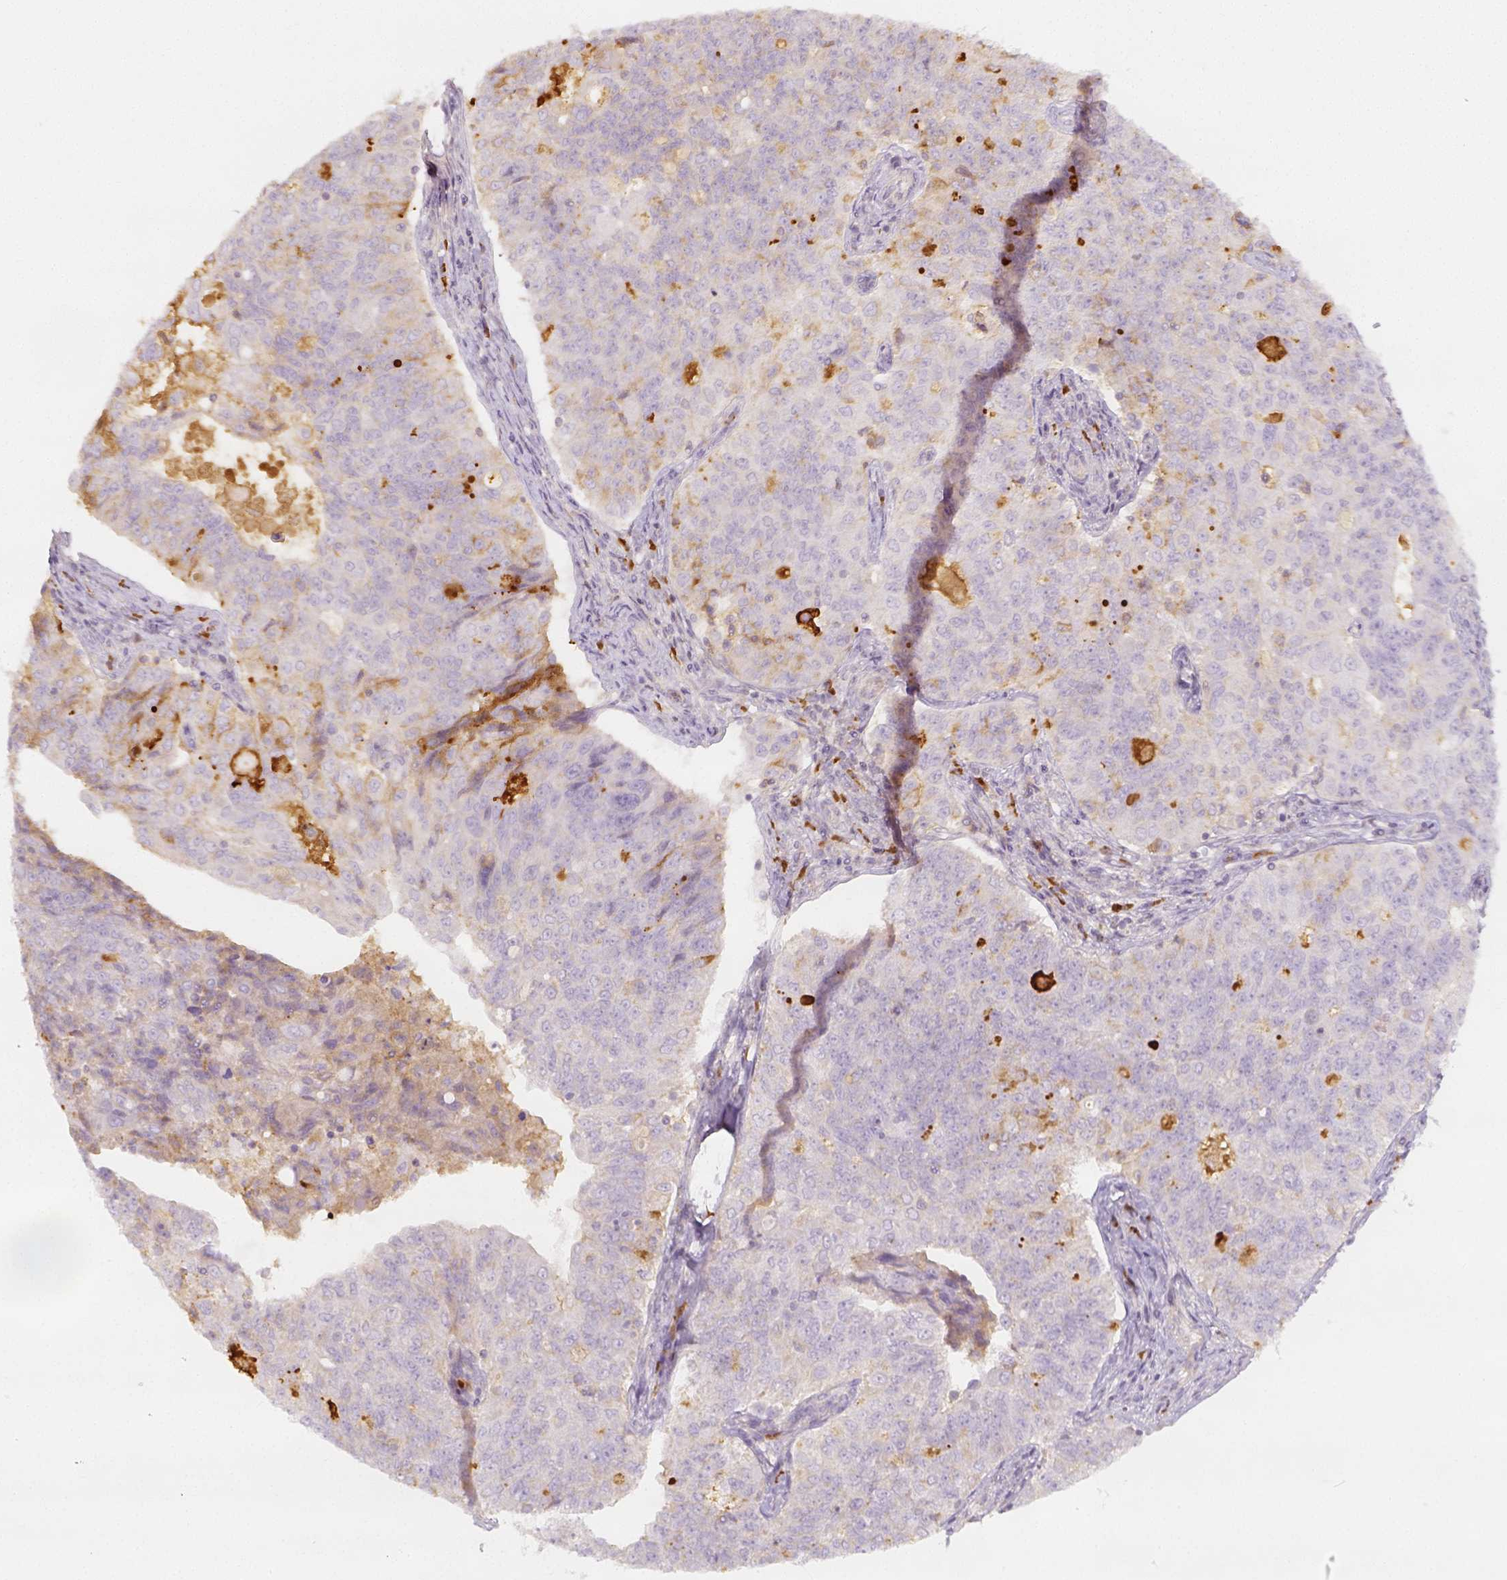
{"staining": {"intensity": "weak", "quantity": "<25%", "location": "cytoplasmic/membranous"}, "tissue": "endometrial cancer", "cell_type": "Tumor cells", "image_type": "cancer", "snomed": [{"axis": "morphology", "description": "Adenocarcinoma, NOS"}, {"axis": "topography", "description": "Endometrium"}], "caption": "Tumor cells show no significant positivity in endometrial cancer.", "gene": "PTPRJ", "patient": {"sex": "female", "age": 43}}